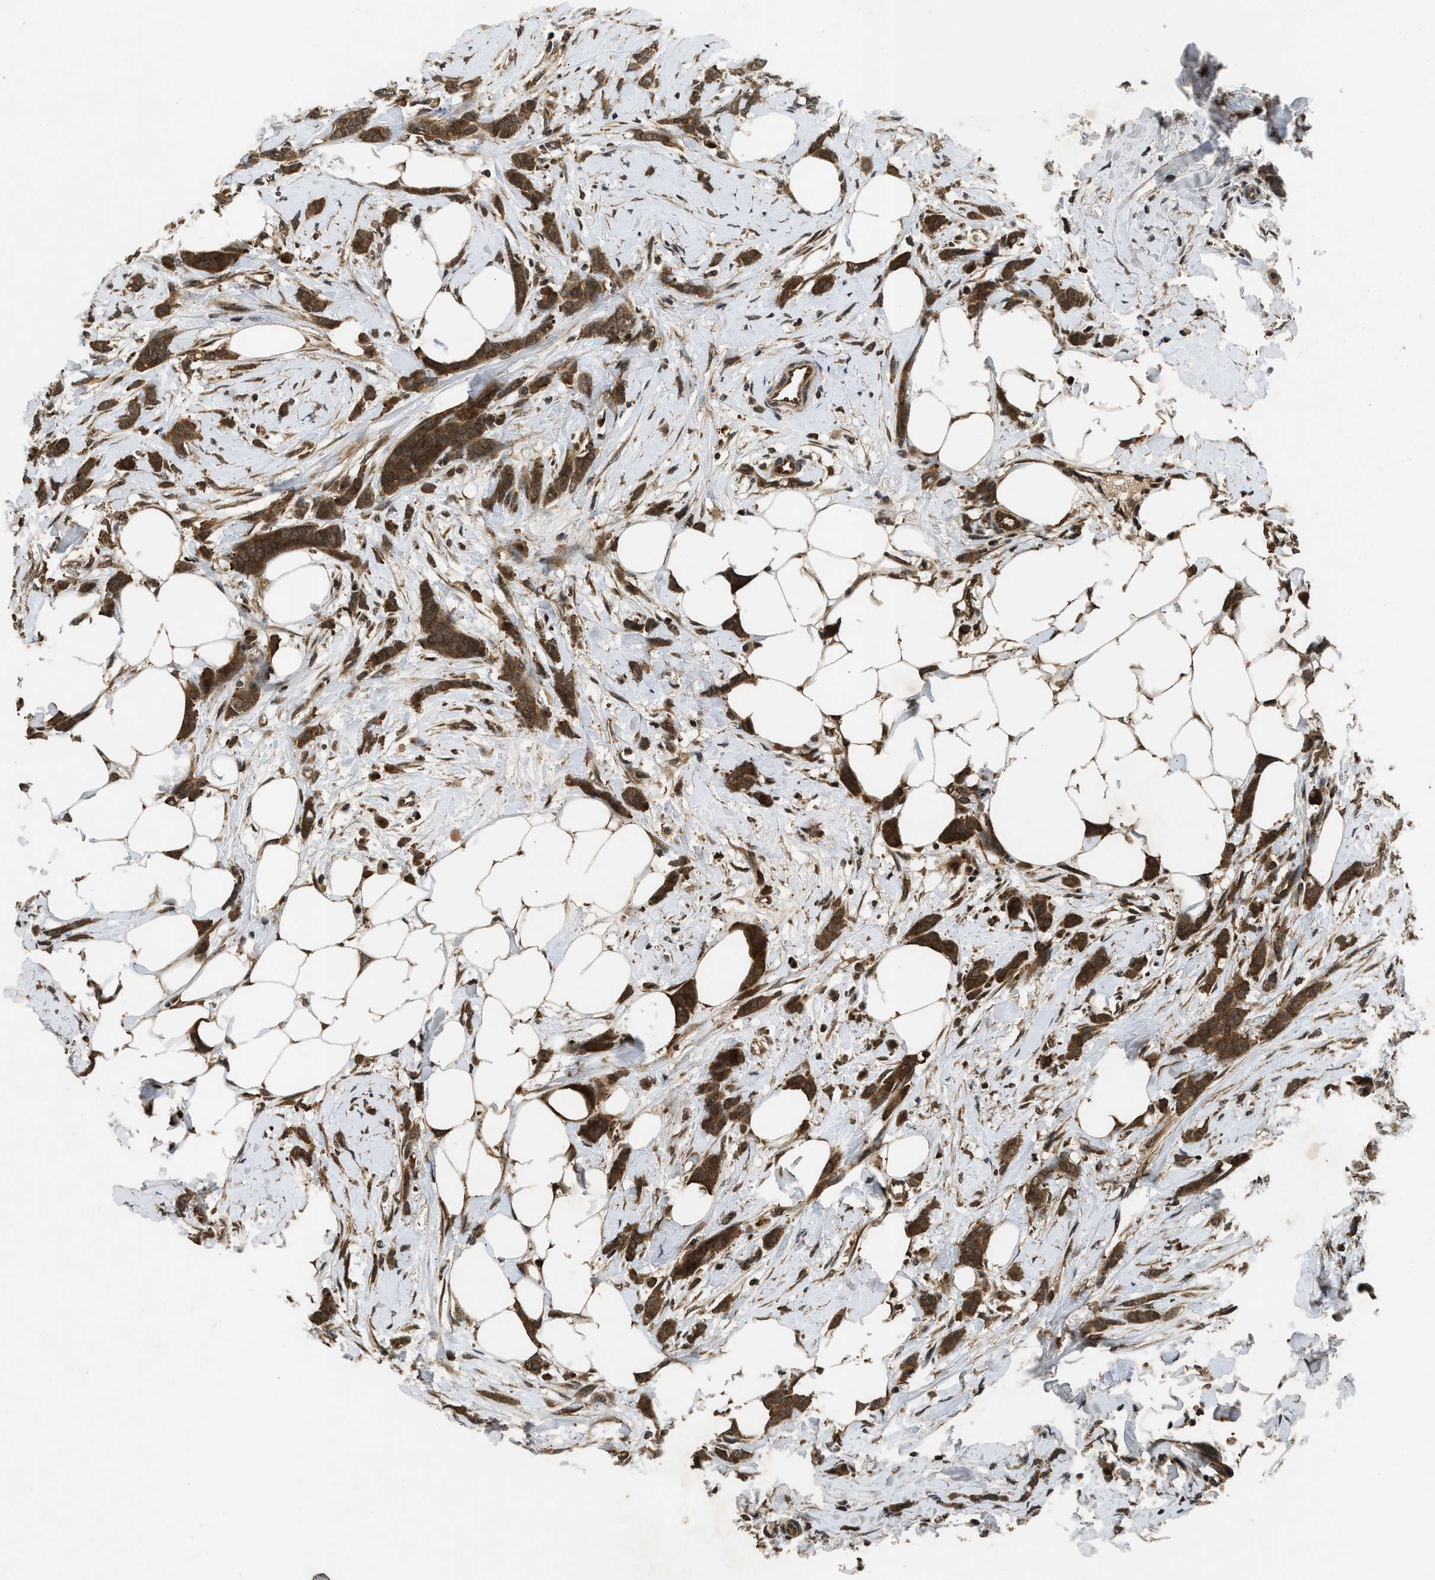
{"staining": {"intensity": "strong", "quantity": ">75%", "location": "cytoplasmic/membranous"}, "tissue": "breast cancer", "cell_type": "Tumor cells", "image_type": "cancer", "snomed": [{"axis": "morphology", "description": "Lobular carcinoma, in situ"}, {"axis": "morphology", "description": "Lobular carcinoma"}, {"axis": "topography", "description": "Breast"}], "caption": "High-power microscopy captured an IHC image of breast cancer (lobular carcinoma in situ), revealing strong cytoplasmic/membranous positivity in about >75% of tumor cells.", "gene": "RPS6KB1", "patient": {"sex": "female", "age": 41}}